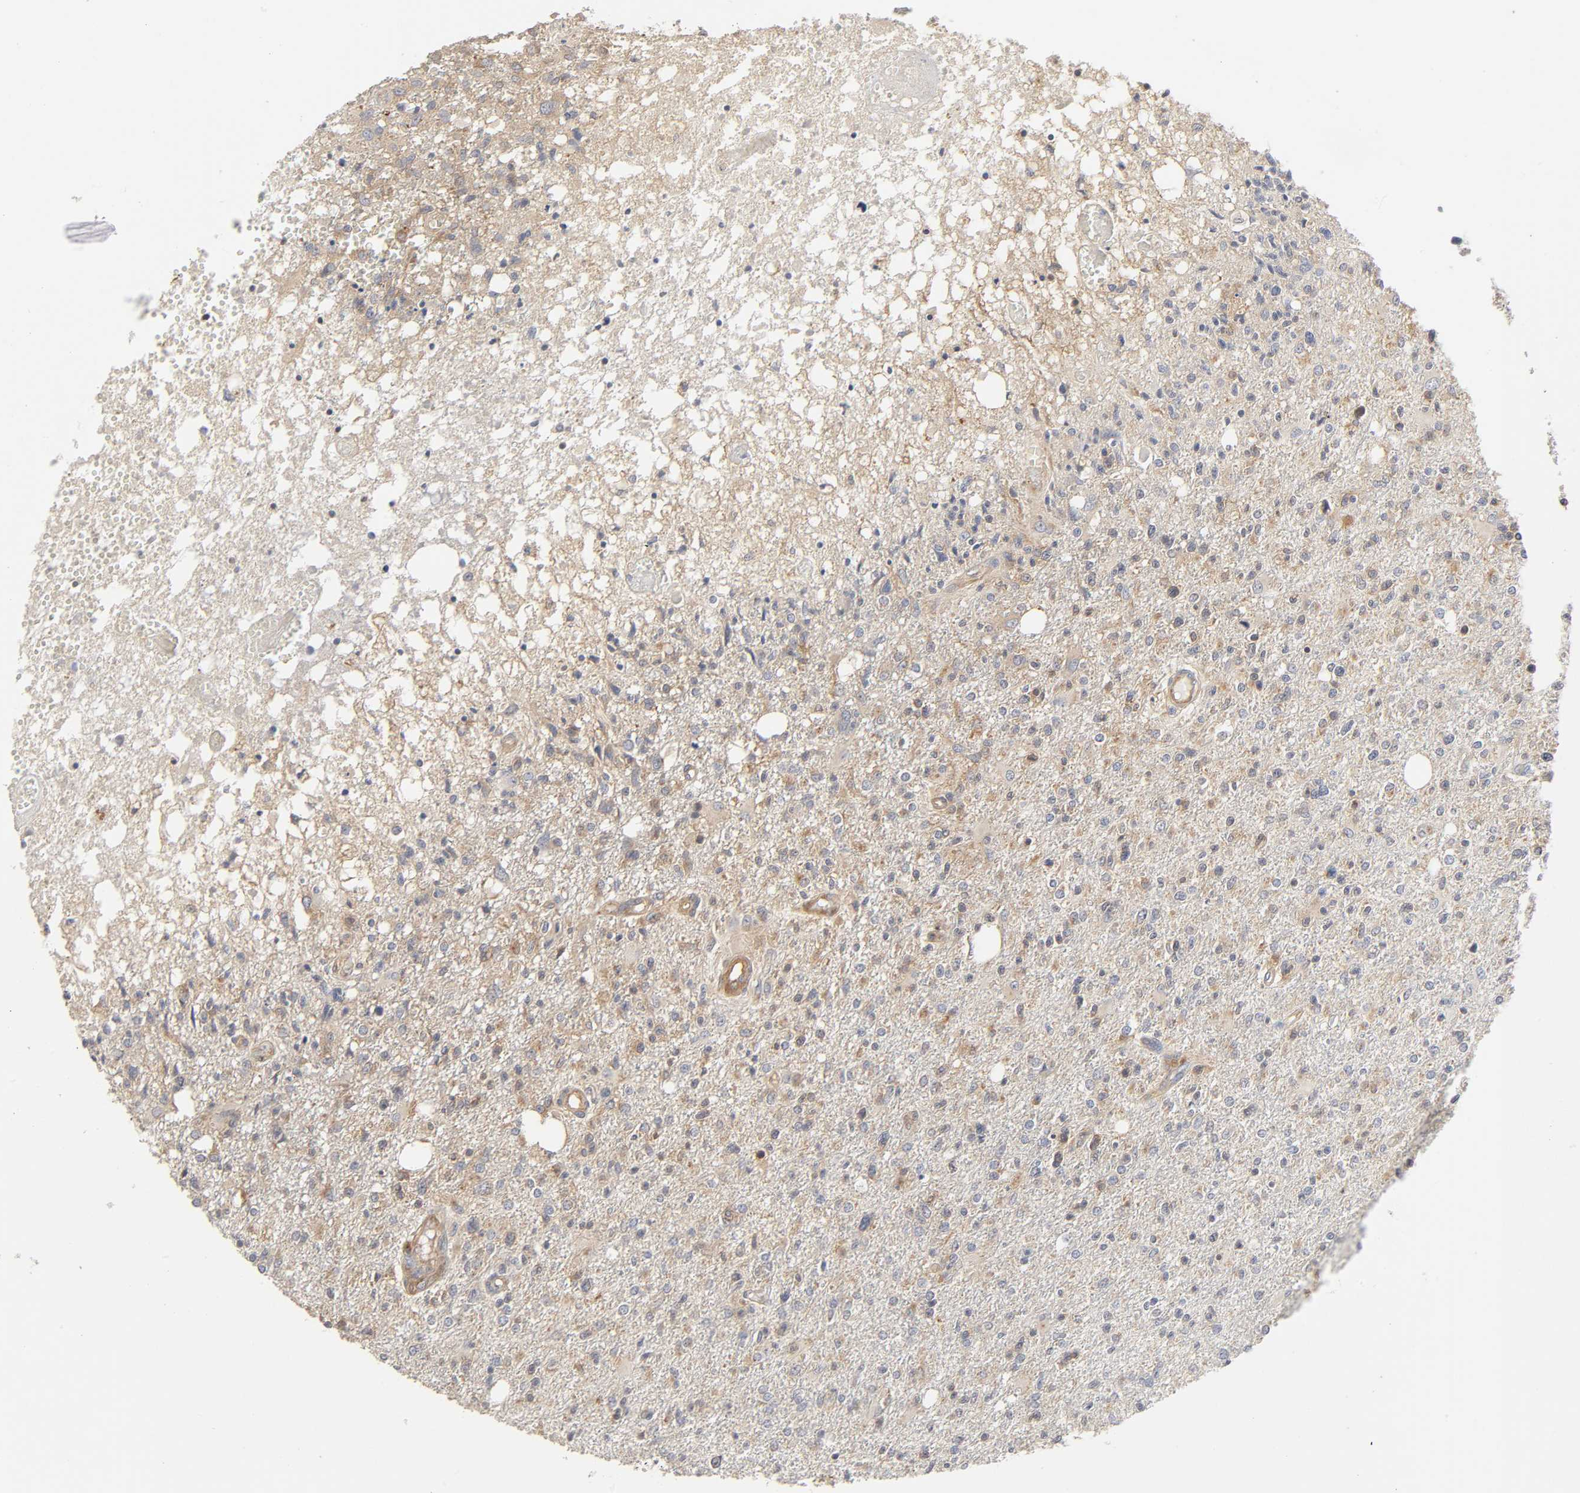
{"staining": {"intensity": "weak", "quantity": "25%-75%", "location": "cytoplasmic/membranous"}, "tissue": "glioma", "cell_type": "Tumor cells", "image_type": "cancer", "snomed": [{"axis": "morphology", "description": "Glioma, malignant, High grade"}, {"axis": "topography", "description": "Cerebral cortex"}], "caption": "The photomicrograph displays a brown stain indicating the presence of a protein in the cytoplasmic/membranous of tumor cells in high-grade glioma (malignant).", "gene": "SCHIP1", "patient": {"sex": "male", "age": 76}}